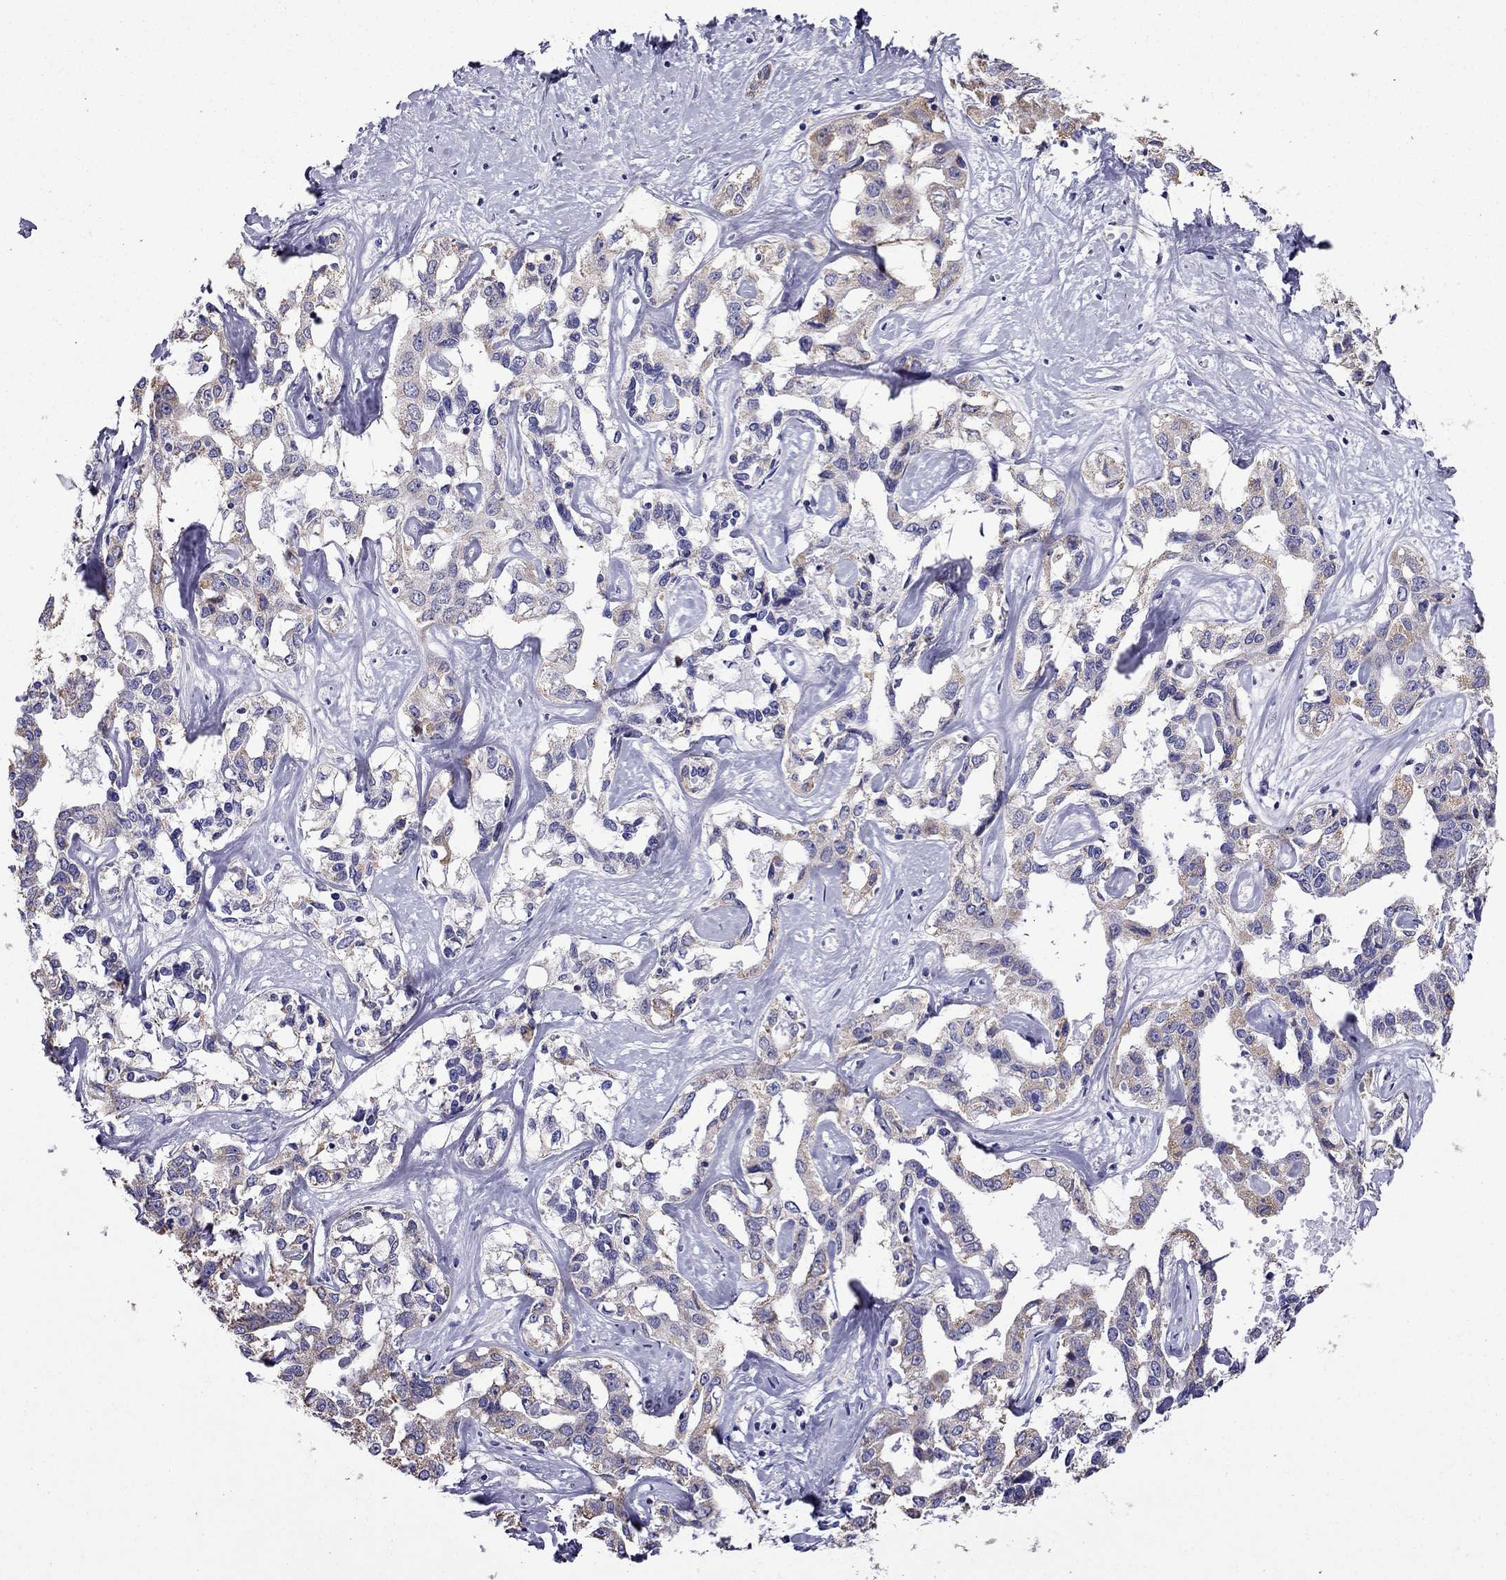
{"staining": {"intensity": "moderate", "quantity": ">75%", "location": "cytoplasmic/membranous"}, "tissue": "liver cancer", "cell_type": "Tumor cells", "image_type": "cancer", "snomed": [{"axis": "morphology", "description": "Cholangiocarcinoma"}, {"axis": "topography", "description": "Liver"}], "caption": "Protein expression analysis of human liver cancer reveals moderate cytoplasmic/membranous expression in about >75% of tumor cells.", "gene": "DSC1", "patient": {"sex": "male", "age": 59}}